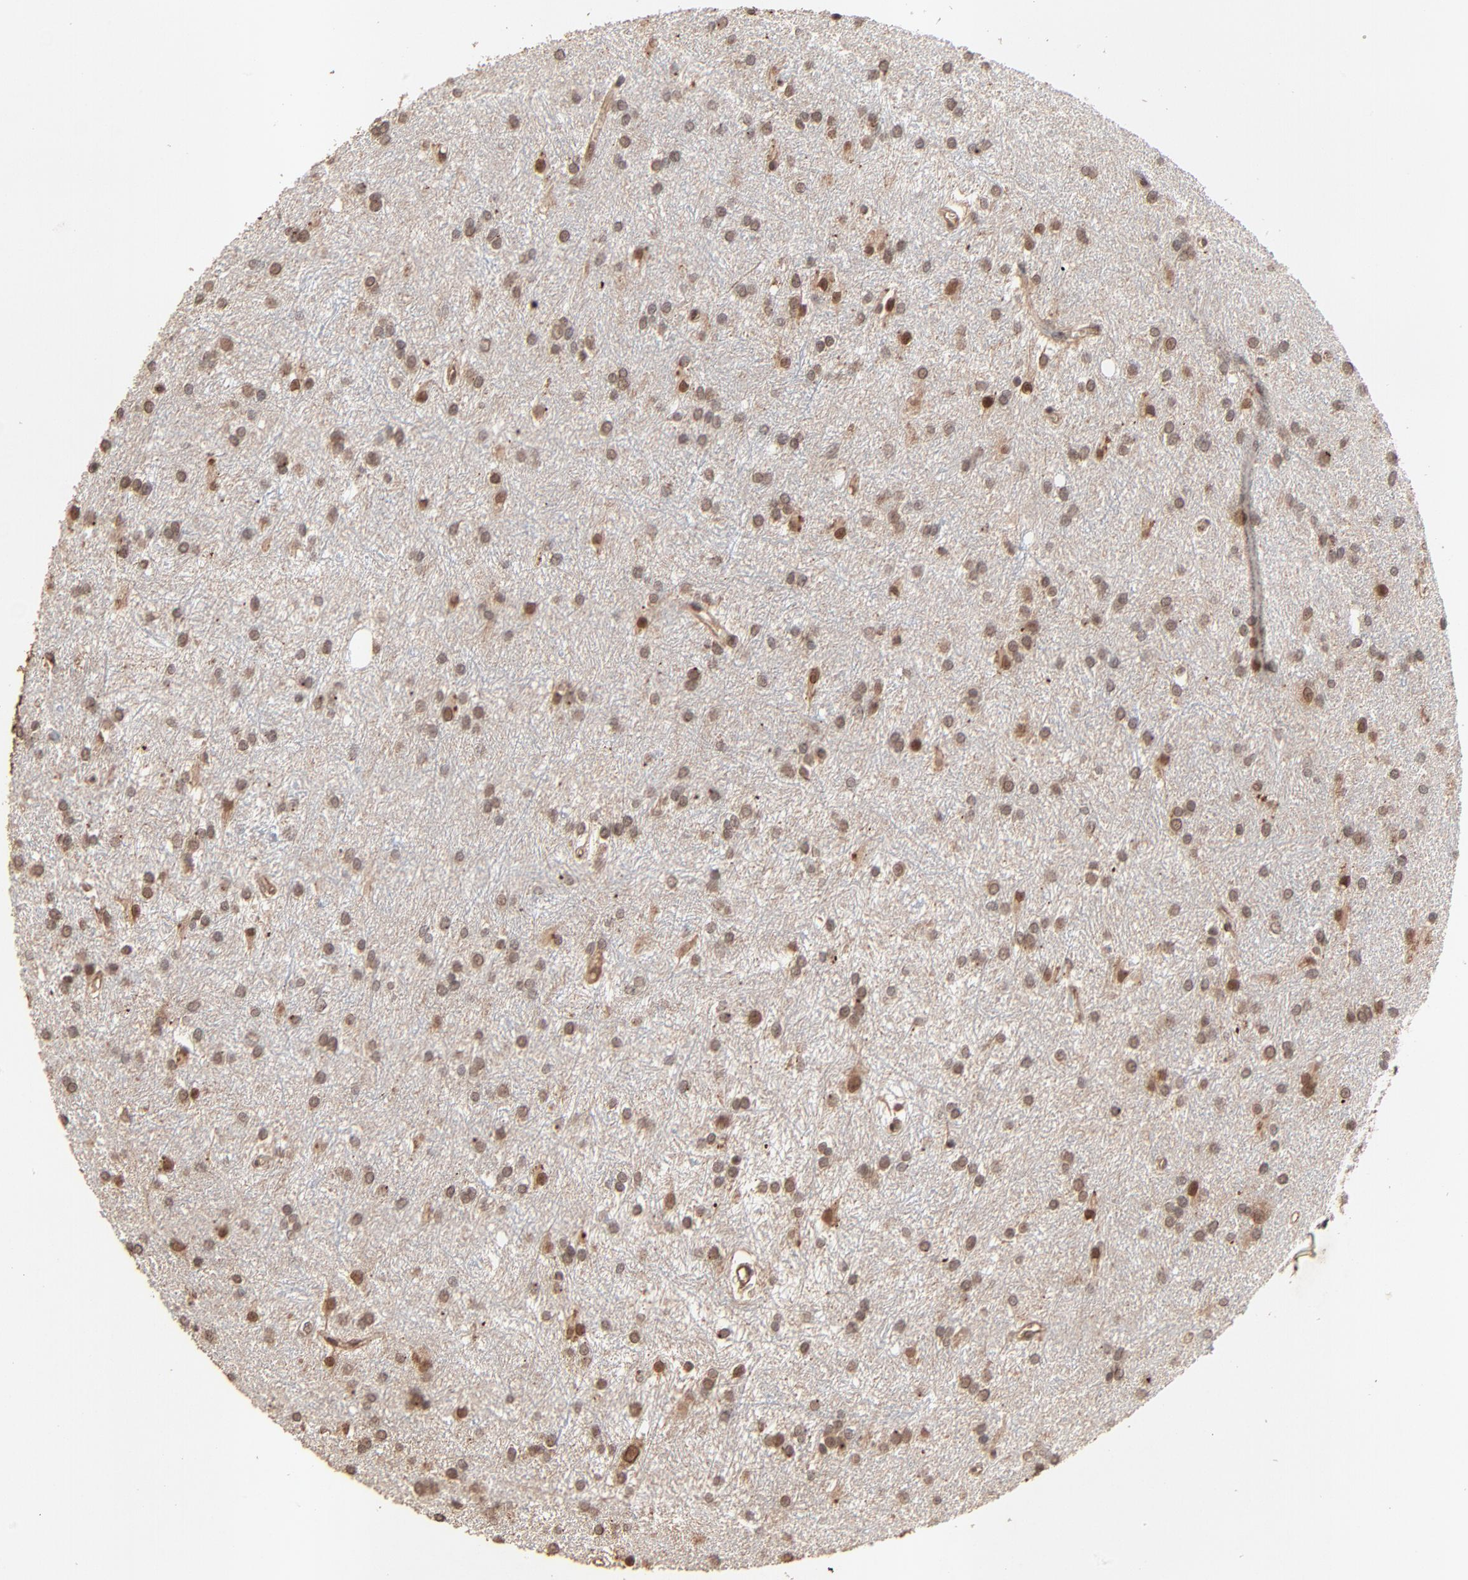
{"staining": {"intensity": "moderate", "quantity": "25%-75%", "location": "nuclear"}, "tissue": "glioma", "cell_type": "Tumor cells", "image_type": "cancer", "snomed": [{"axis": "morphology", "description": "Glioma, malignant, High grade"}, {"axis": "topography", "description": "Brain"}], "caption": "Human glioma stained with a brown dye demonstrates moderate nuclear positive expression in approximately 25%-75% of tumor cells.", "gene": "FAM227A", "patient": {"sex": "female", "age": 50}}